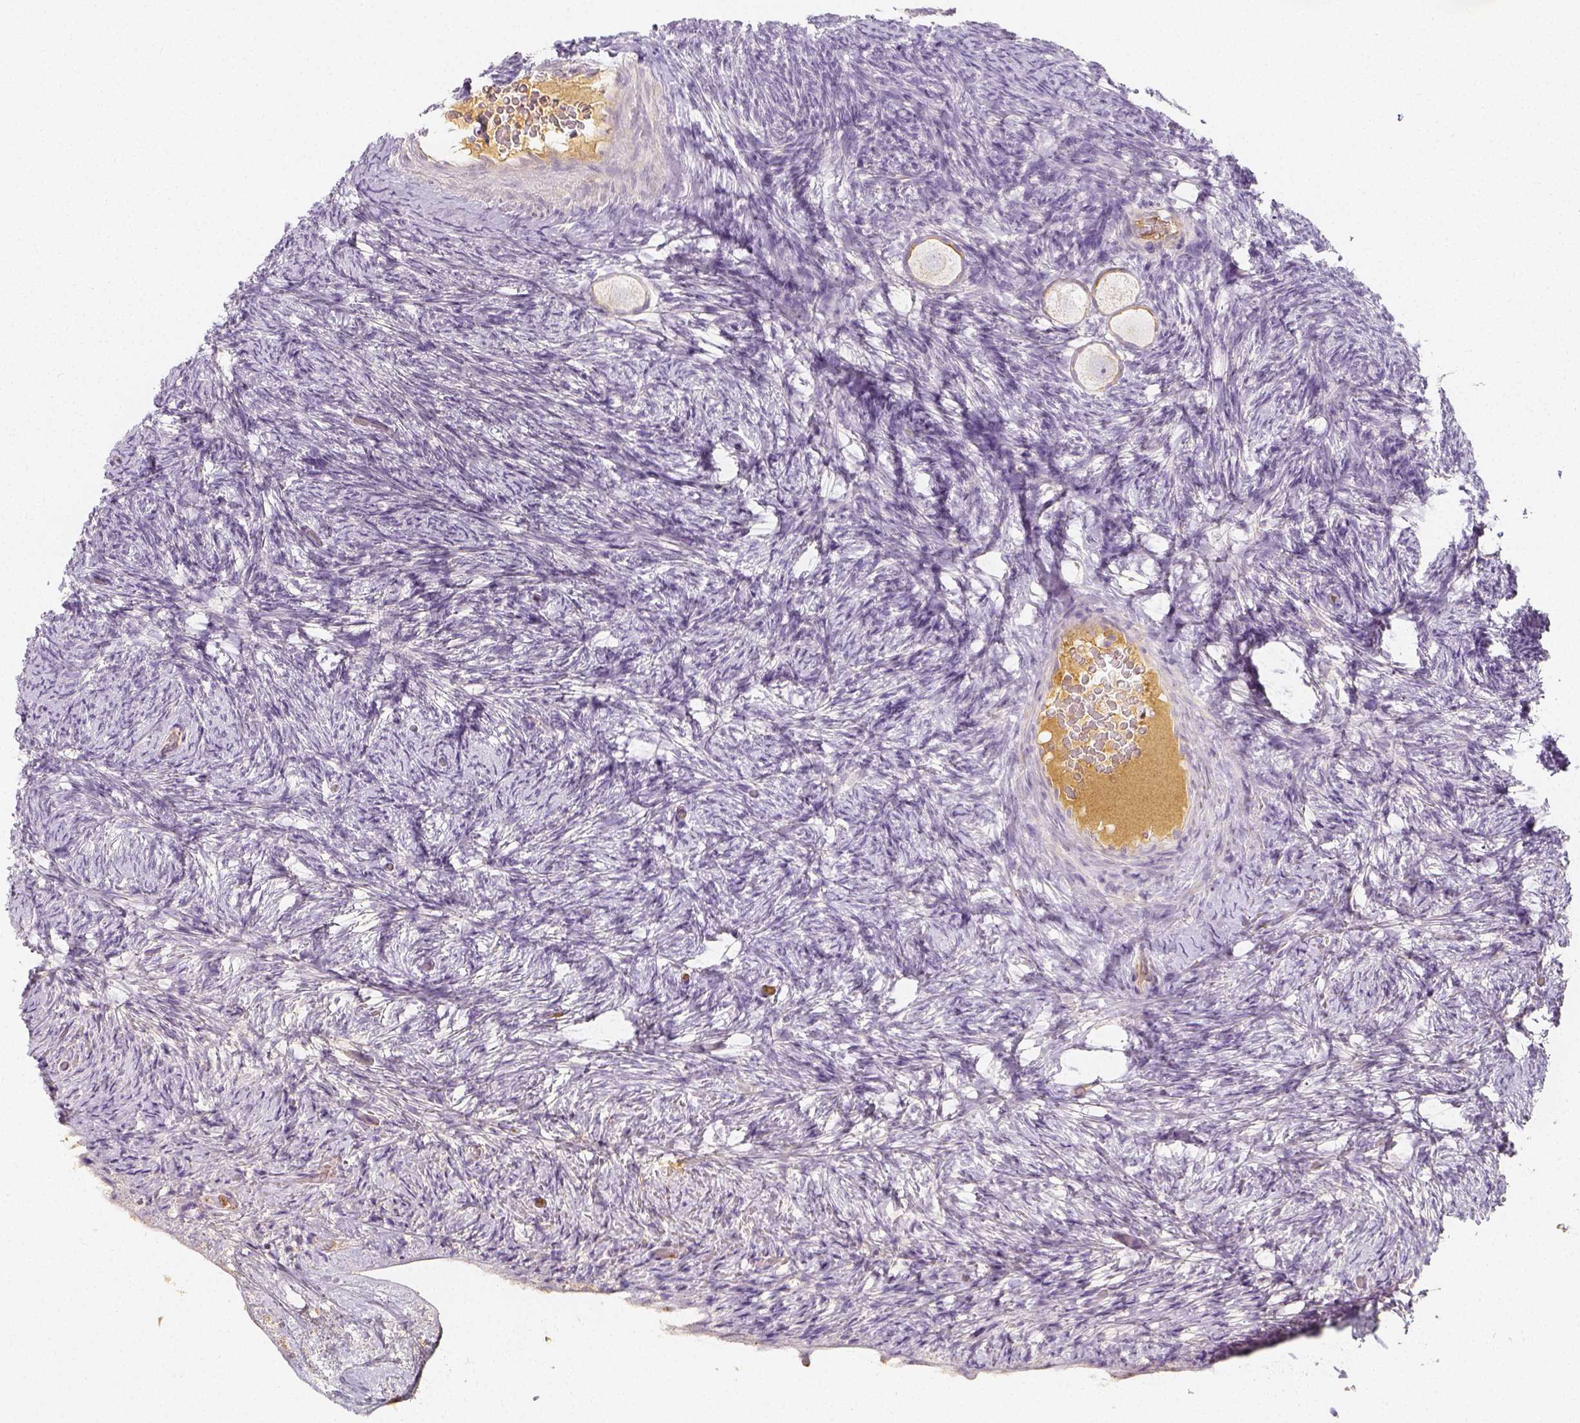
{"staining": {"intensity": "moderate", "quantity": ">75%", "location": "cytoplasmic/membranous"}, "tissue": "ovary", "cell_type": "Follicle cells", "image_type": "normal", "snomed": [{"axis": "morphology", "description": "Normal tissue, NOS"}, {"axis": "topography", "description": "Ovary"}], "caption": "This micrograph displays unremarkable ovary stained with IHC to label a protein in brown. The cytoplasmic/membranous of follicle cells show moderate positivity for the protein. Nuclei are counter-stained blue.", "gene": "PTPRJ", "patient": {"sex": "female", "age": 34}}